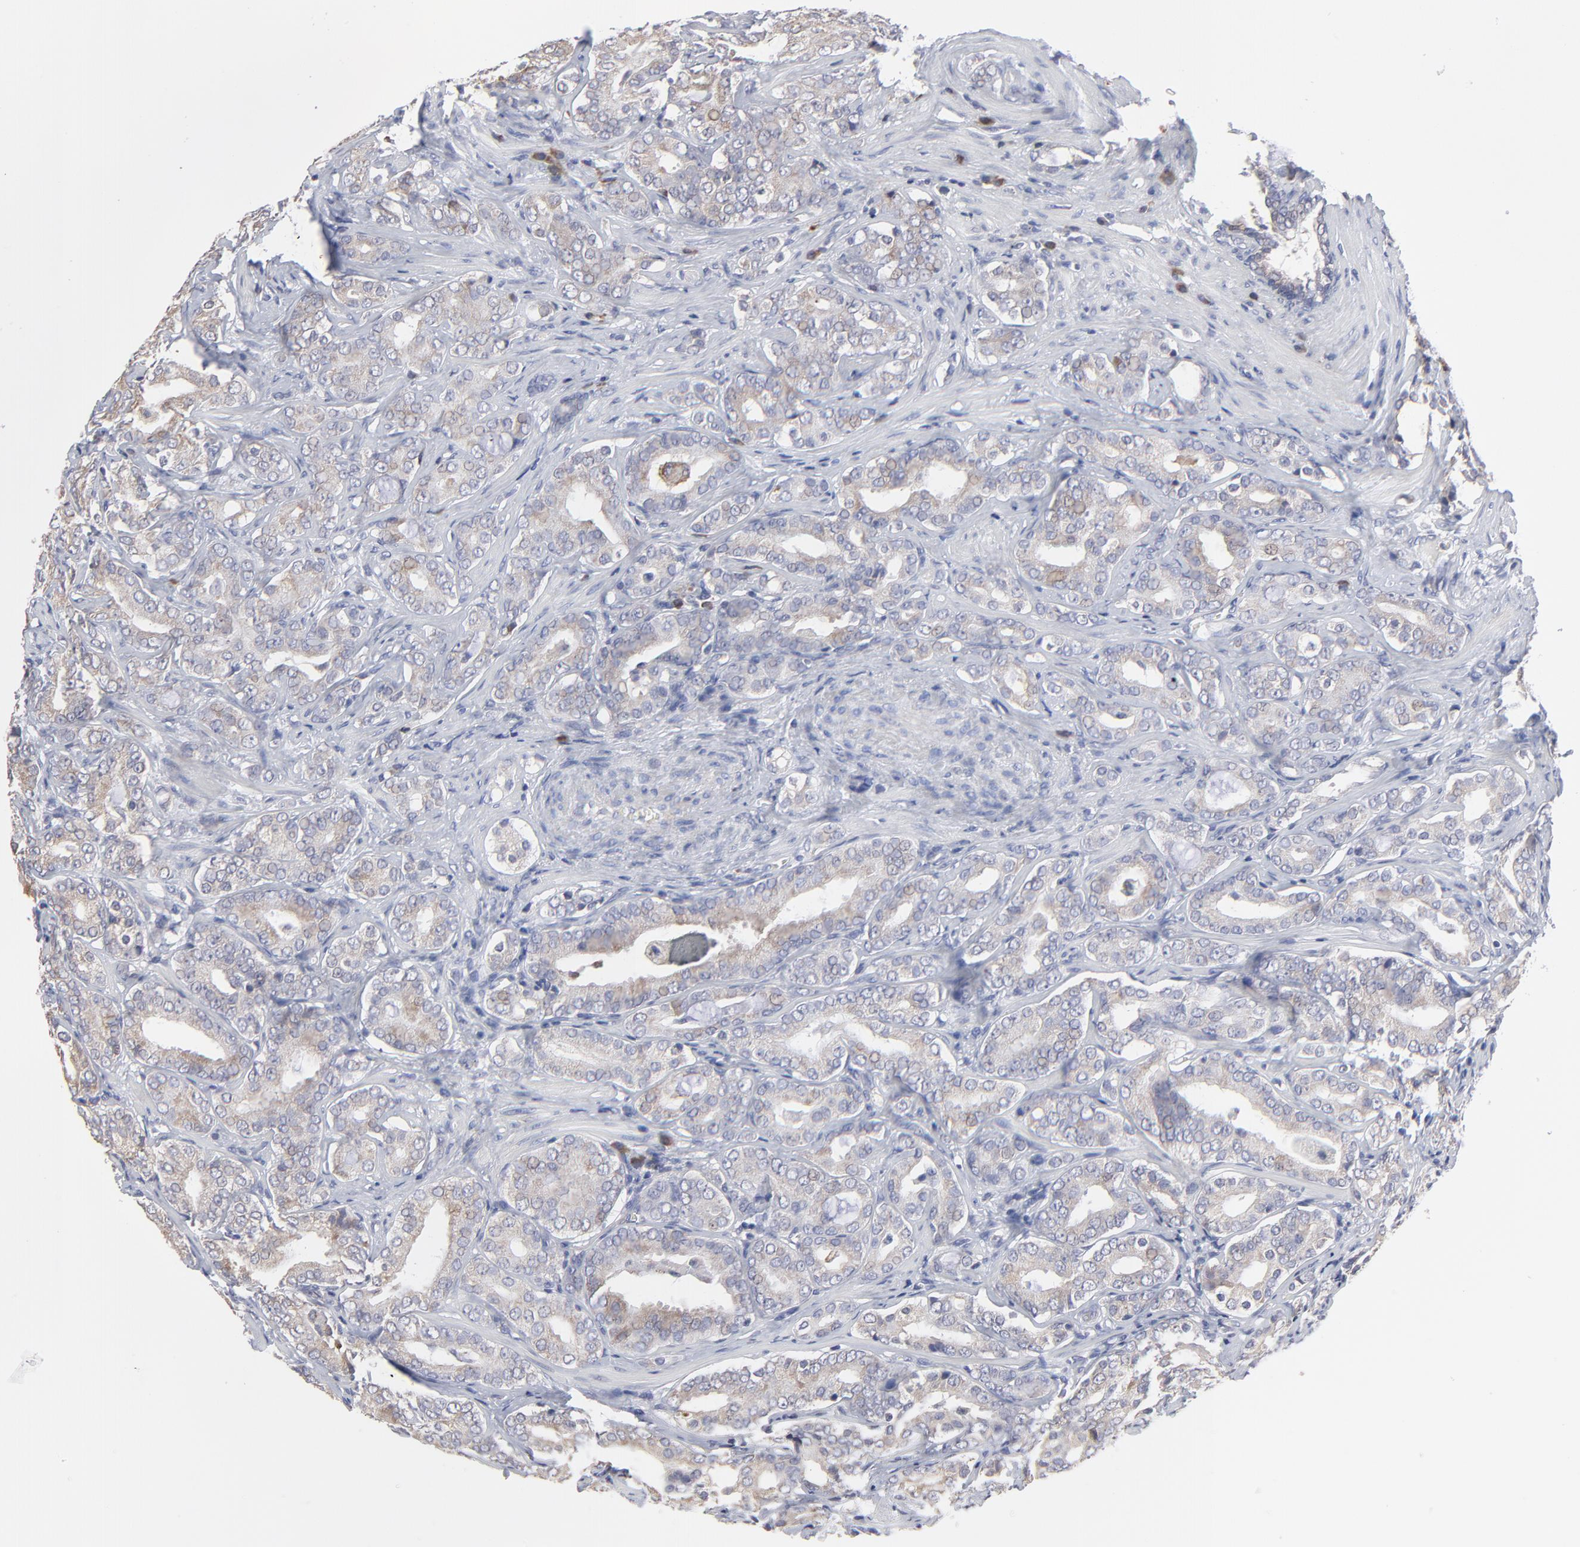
{"staining": {"intensity": "weak", "quantity": ">75%", "location": "cytoplasmic/membranous"}, "tissue": "prostate cancer", "cell_type": "Tumor cells", "image_type": "cancer", "snomed": [{"axis": "morphology", "description": "Adenocarcinoma, Low grade"}, {"axis": "topography", "description": "Prostate"}], "caption": "The histopathology image shows a brown stain indicating the presence of a protein in the cytoplasmic/membranous of tumor cells in prostate low-grade adenocarcinoma.", "gene": "TRIM22", "patient": {"sex": "male", "age": 59}}